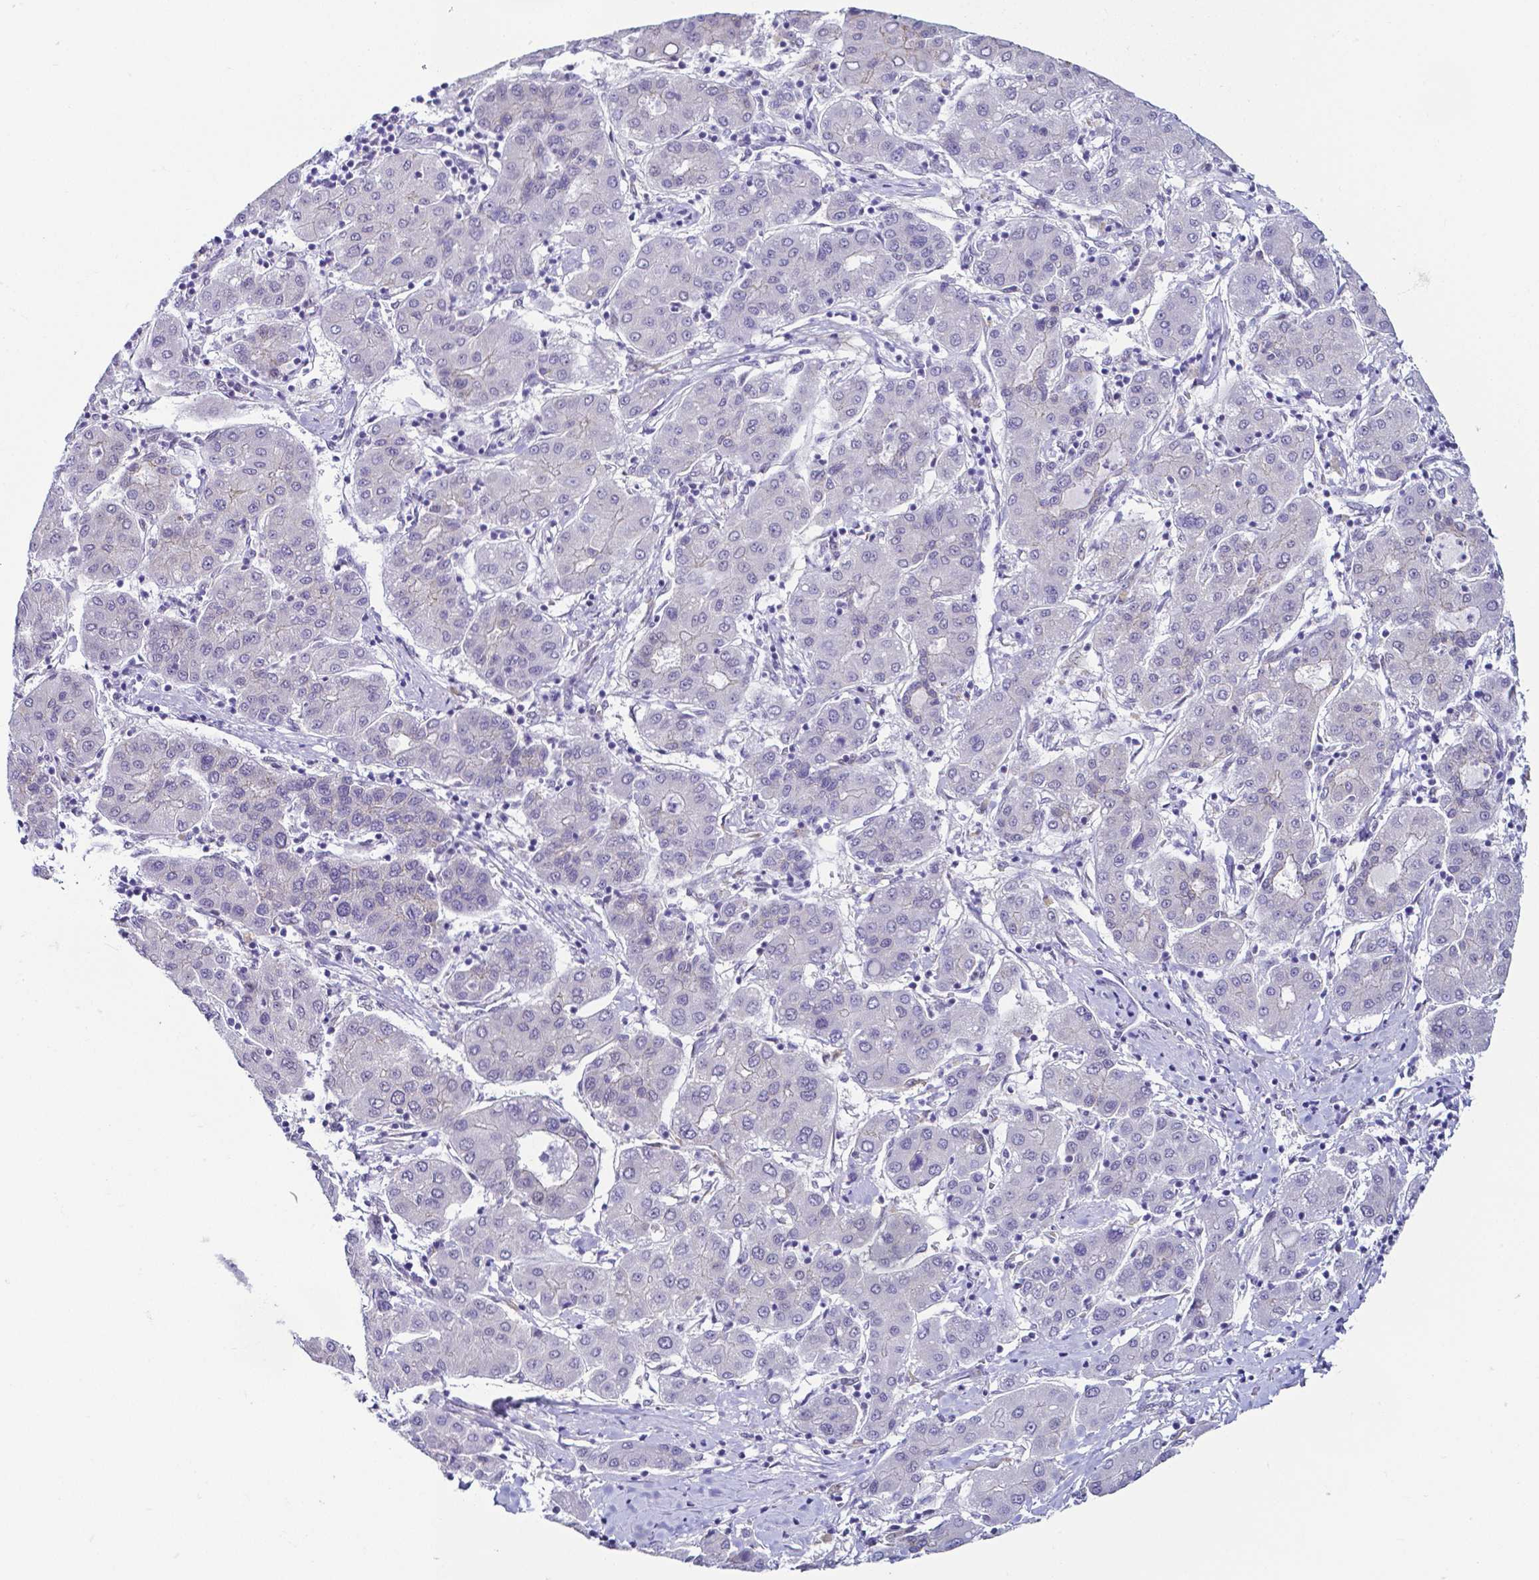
{"staining": {"intensity": "negative", "quantity": "none", "location": "none"}, "tissue": "liver cancer", "cell_type": "Tumor cells", "image_type": "cancer", "snomed": [{"axis": "morphology", "description": "Carcinoma, Hepatocellular, NOS"}, {"axis": "topography", "description": "Liver"}], "caption": "Immunohistochemical staining of liver hepatocellular carcinoma reveals no significant staining in tumor cells.", "gene": "FAM83G", "patient": {"sex": "male", "age": 65}}